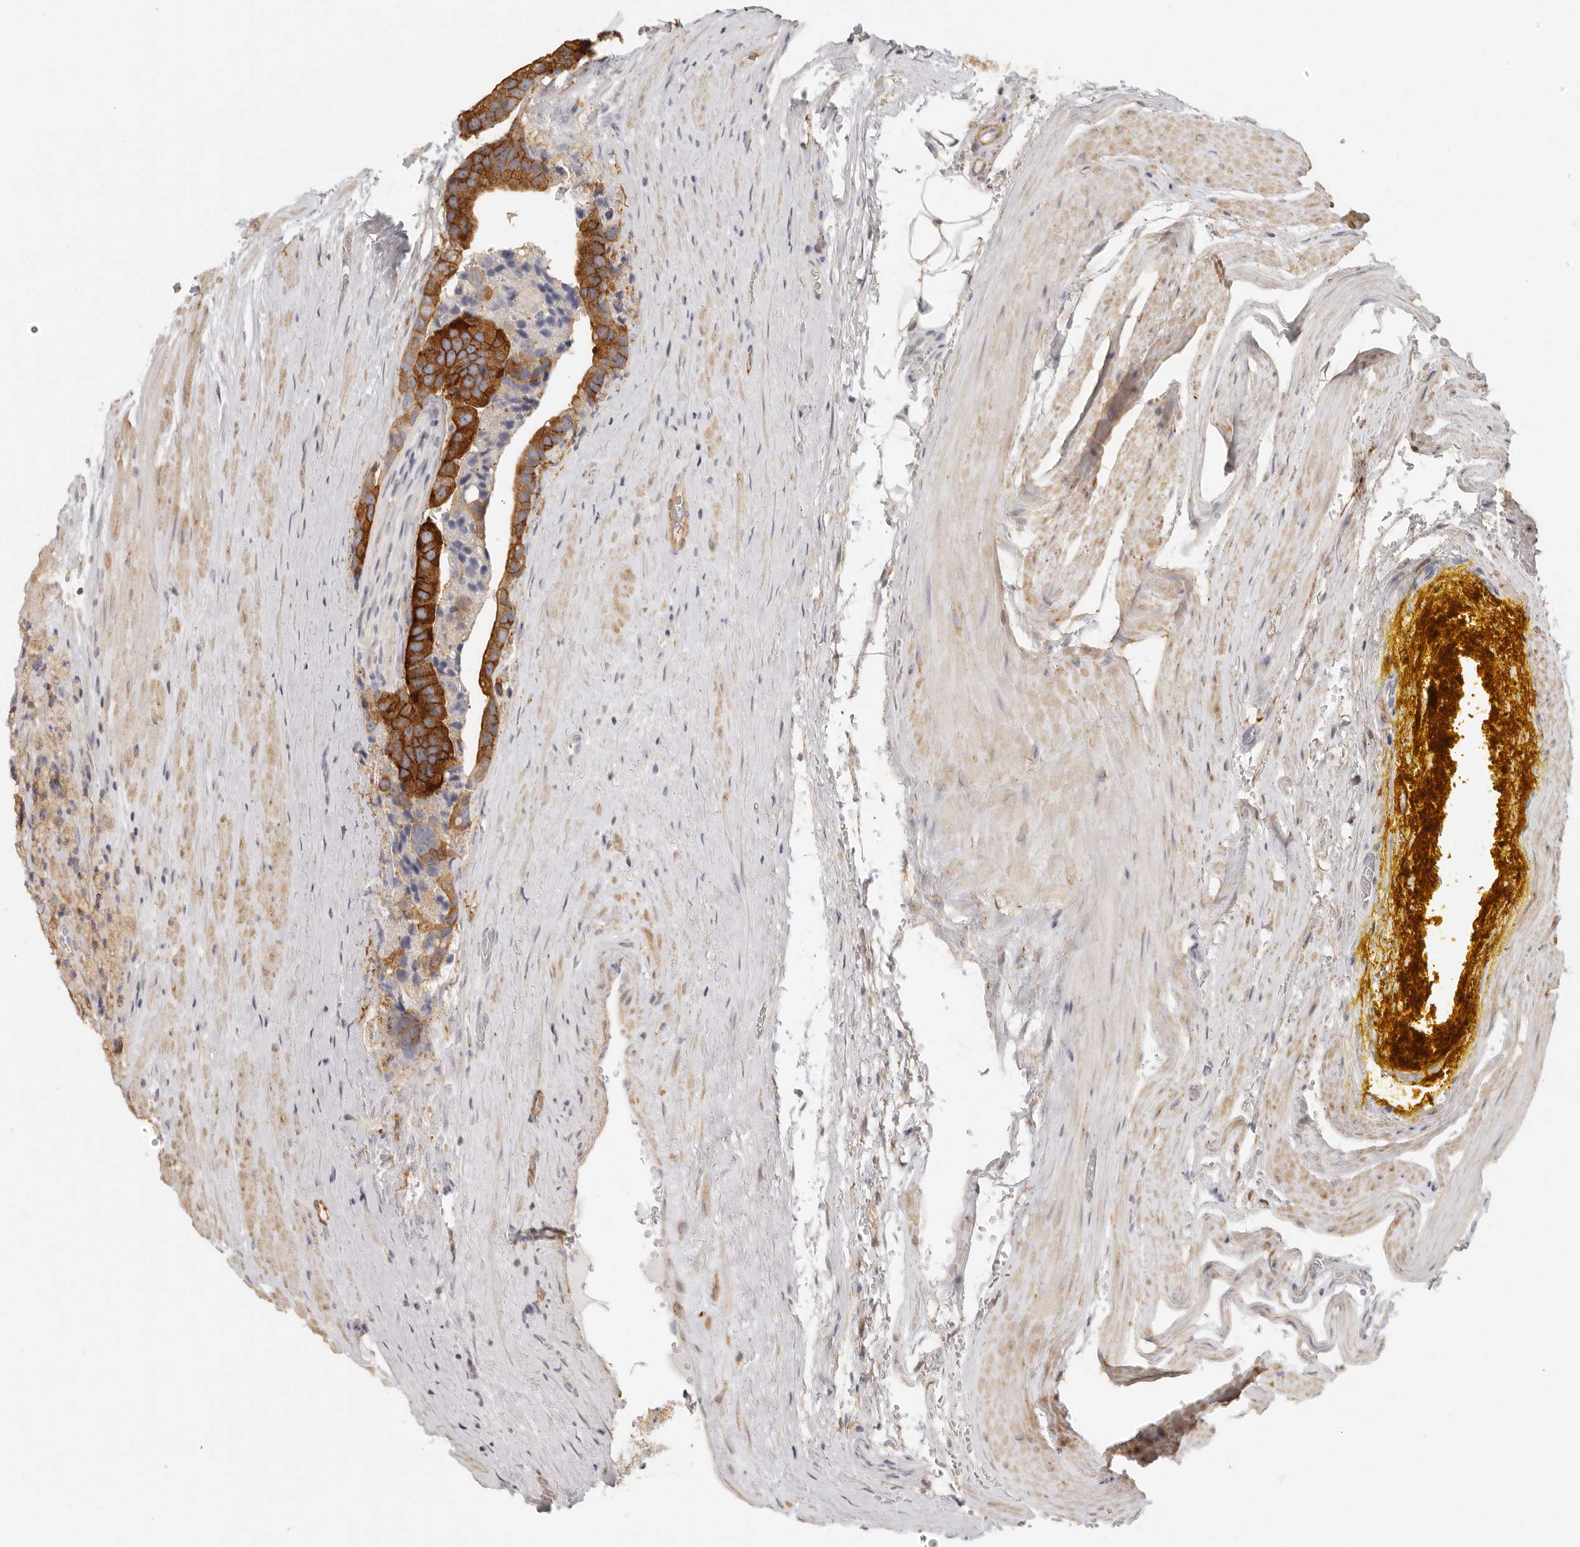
{"staining": {"intensity": "strong", "quantity": ">75%", "location": "cytoplasmic/membranous"}, "tissue": "prostate cancer", "cell_type": "Tumor cells", "image_type": "cancer", "snomed": [{"axis": "morphology", "description": "Adenocarcinoma, High grade"}, {"axis": "topography", "description": "Prostate"}], "caption": "Protein staining displays strong cytoplasmic/membranous expression in approximately >75% of tumor cells in high-grade adenocarcinoma (prostate).", "gene": "NIBAN1", "patient": {"sex": "male", "age": 70}}